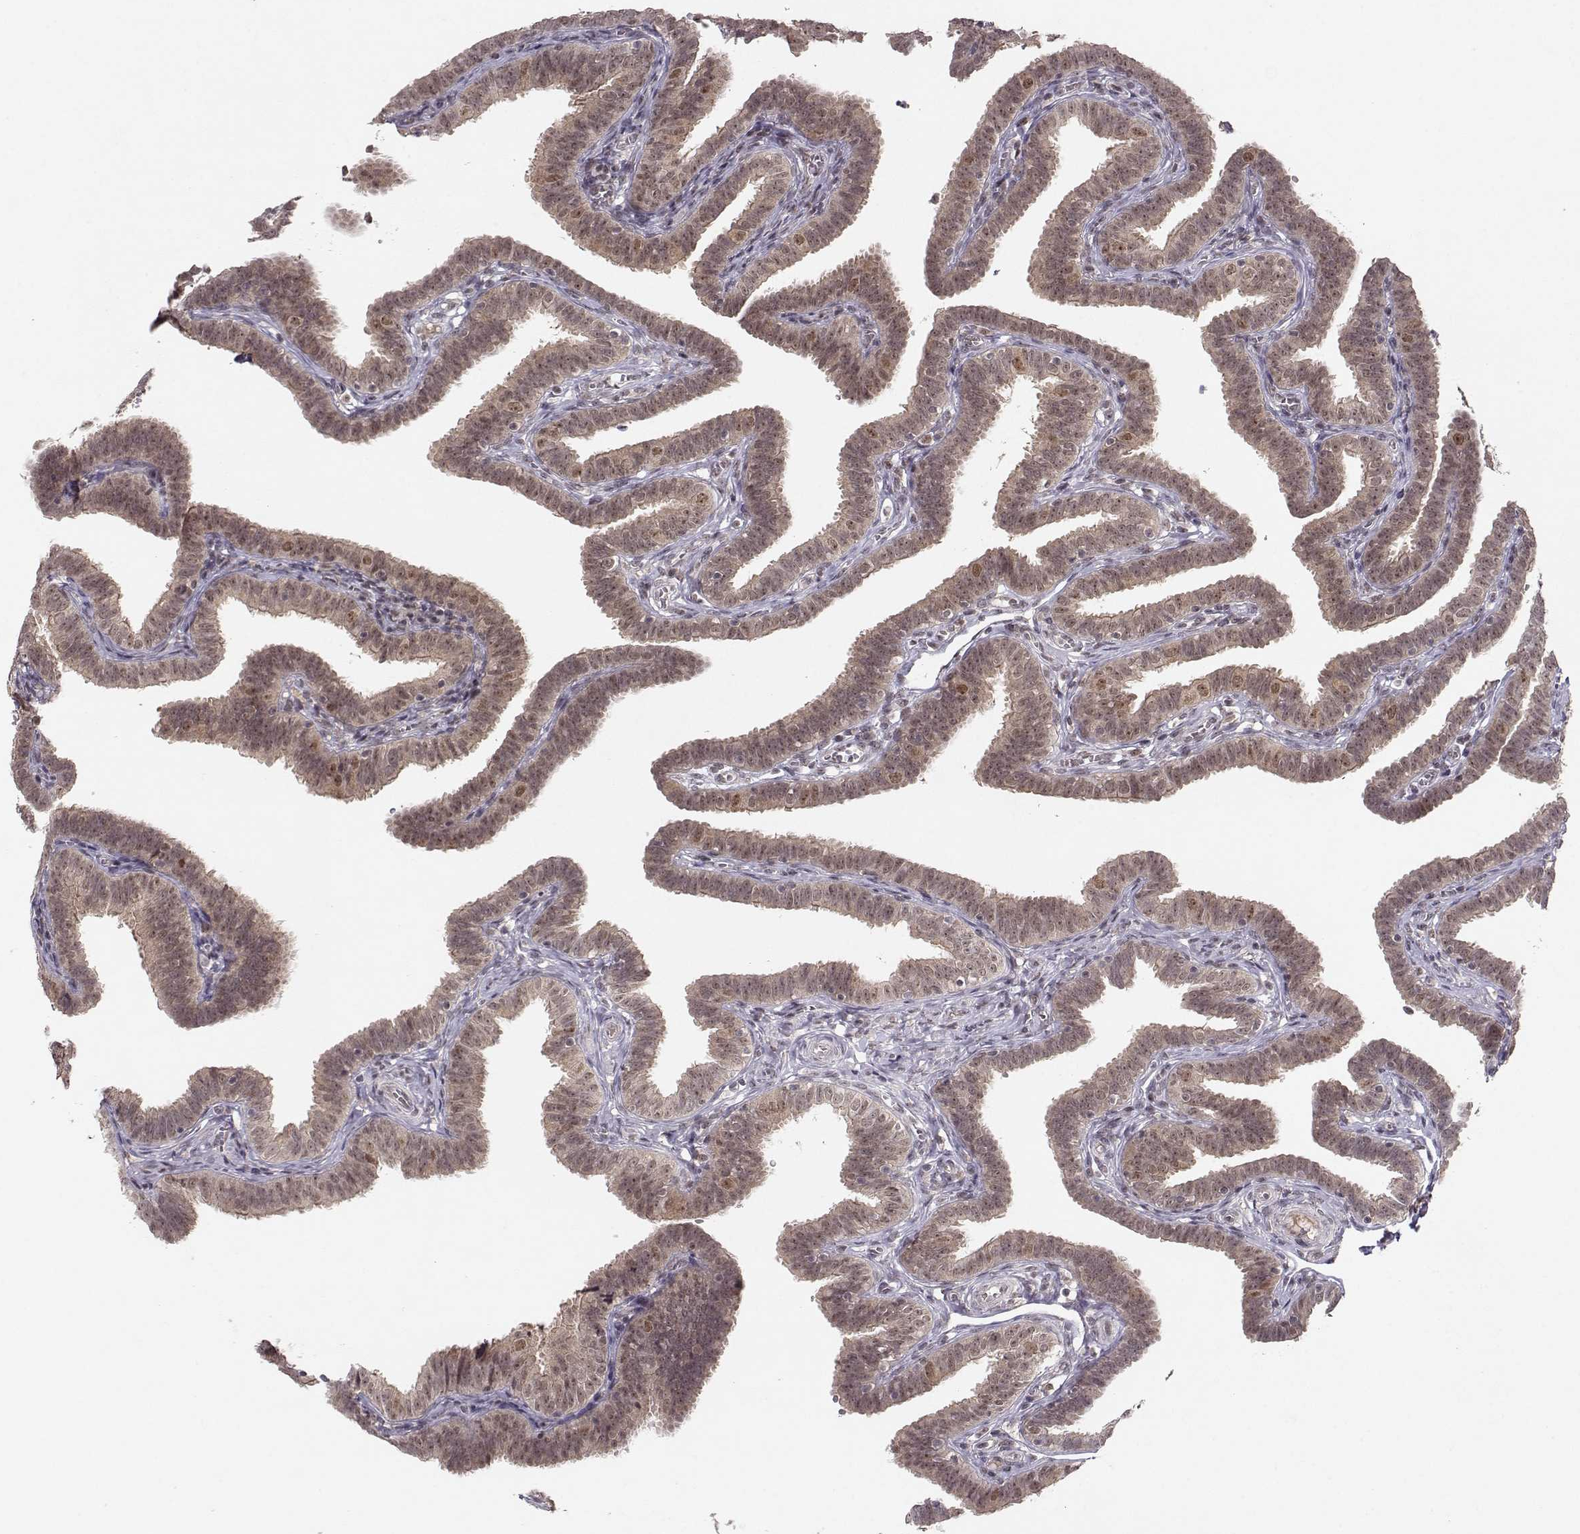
{"staining": {"intensity": "weak", "quantity": ">75%", "location": "cytoplasmic/membranous"}, "tissue": "fallopian tube", "cell_type": "Glandular cells", "image_type": "normal", "snomed": [{"axis": "morphology", "description": "Normal tissue, NOS"}, {"axis": "topography", "description": "Fallopian tube"}], "caption": "Immunohistochemical staining of benign fallopian tube exhibits low levels of weak cytoplasmic/membranous expression in approximately >75% of glandular cells.", "gene": "CSNK2A1", "patient": {"sex": "female", "age": 25}}